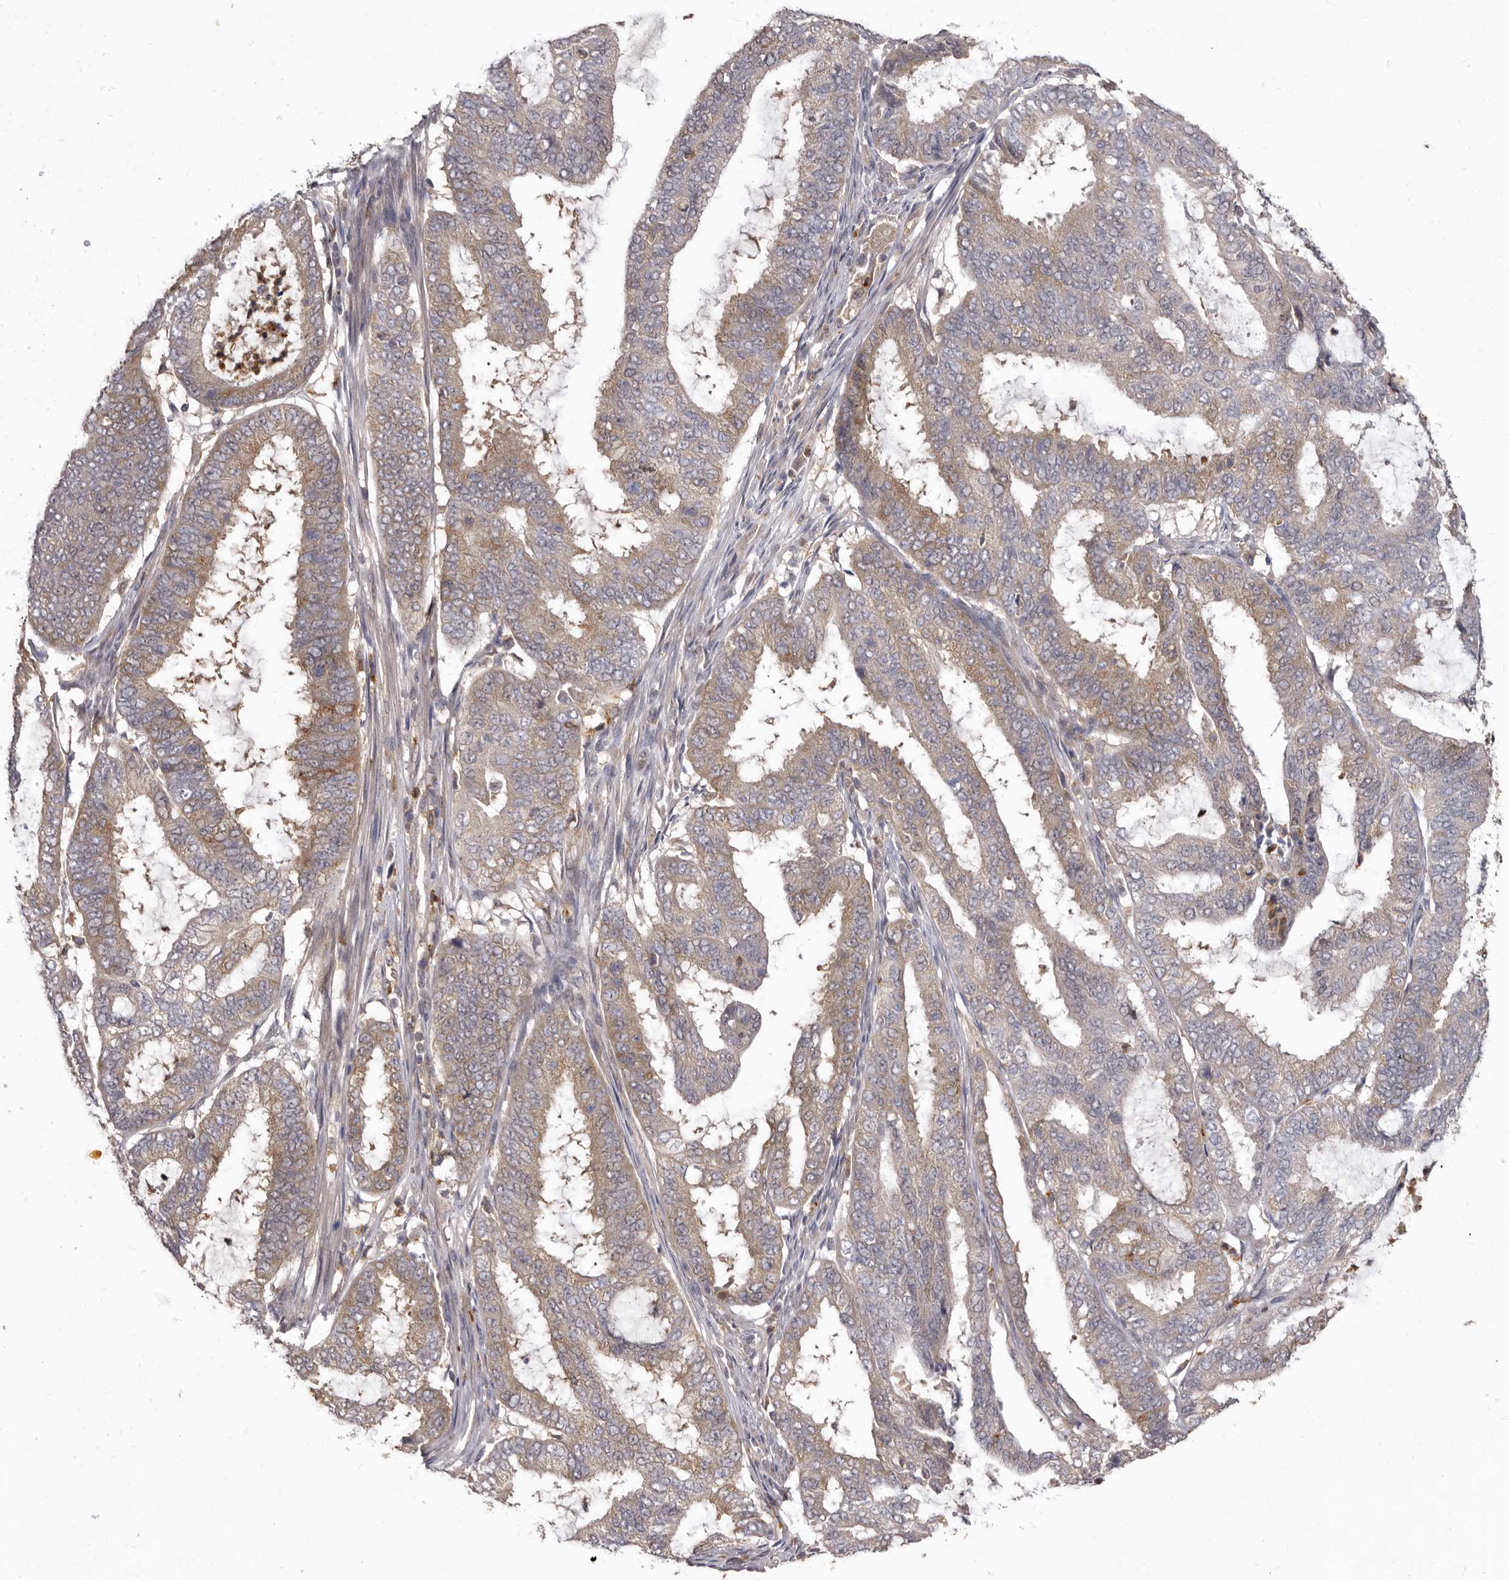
{"staining": {"intensity": "weak", "quantity": "25%-75%", "location": "cytoplasmic/membranous"}, "tissue": "endometrial cancer", "cell_type": "Tumor cells", "image_type": "cancer", "snomed": [{"axis": "morphology", "description": "Adenocarcinoma, NOS"}, {"axis": "topography", "description": "Endometrium"}], "caption": "Immunohistochemical staining of endometrial adenocarcinoma reveals low levels of weak cytoplasmic/membranous protein staining in about 25%-75% of tumor cells.", "gene": "ACLY", "patient": {"sex": "female", "age": 51}}